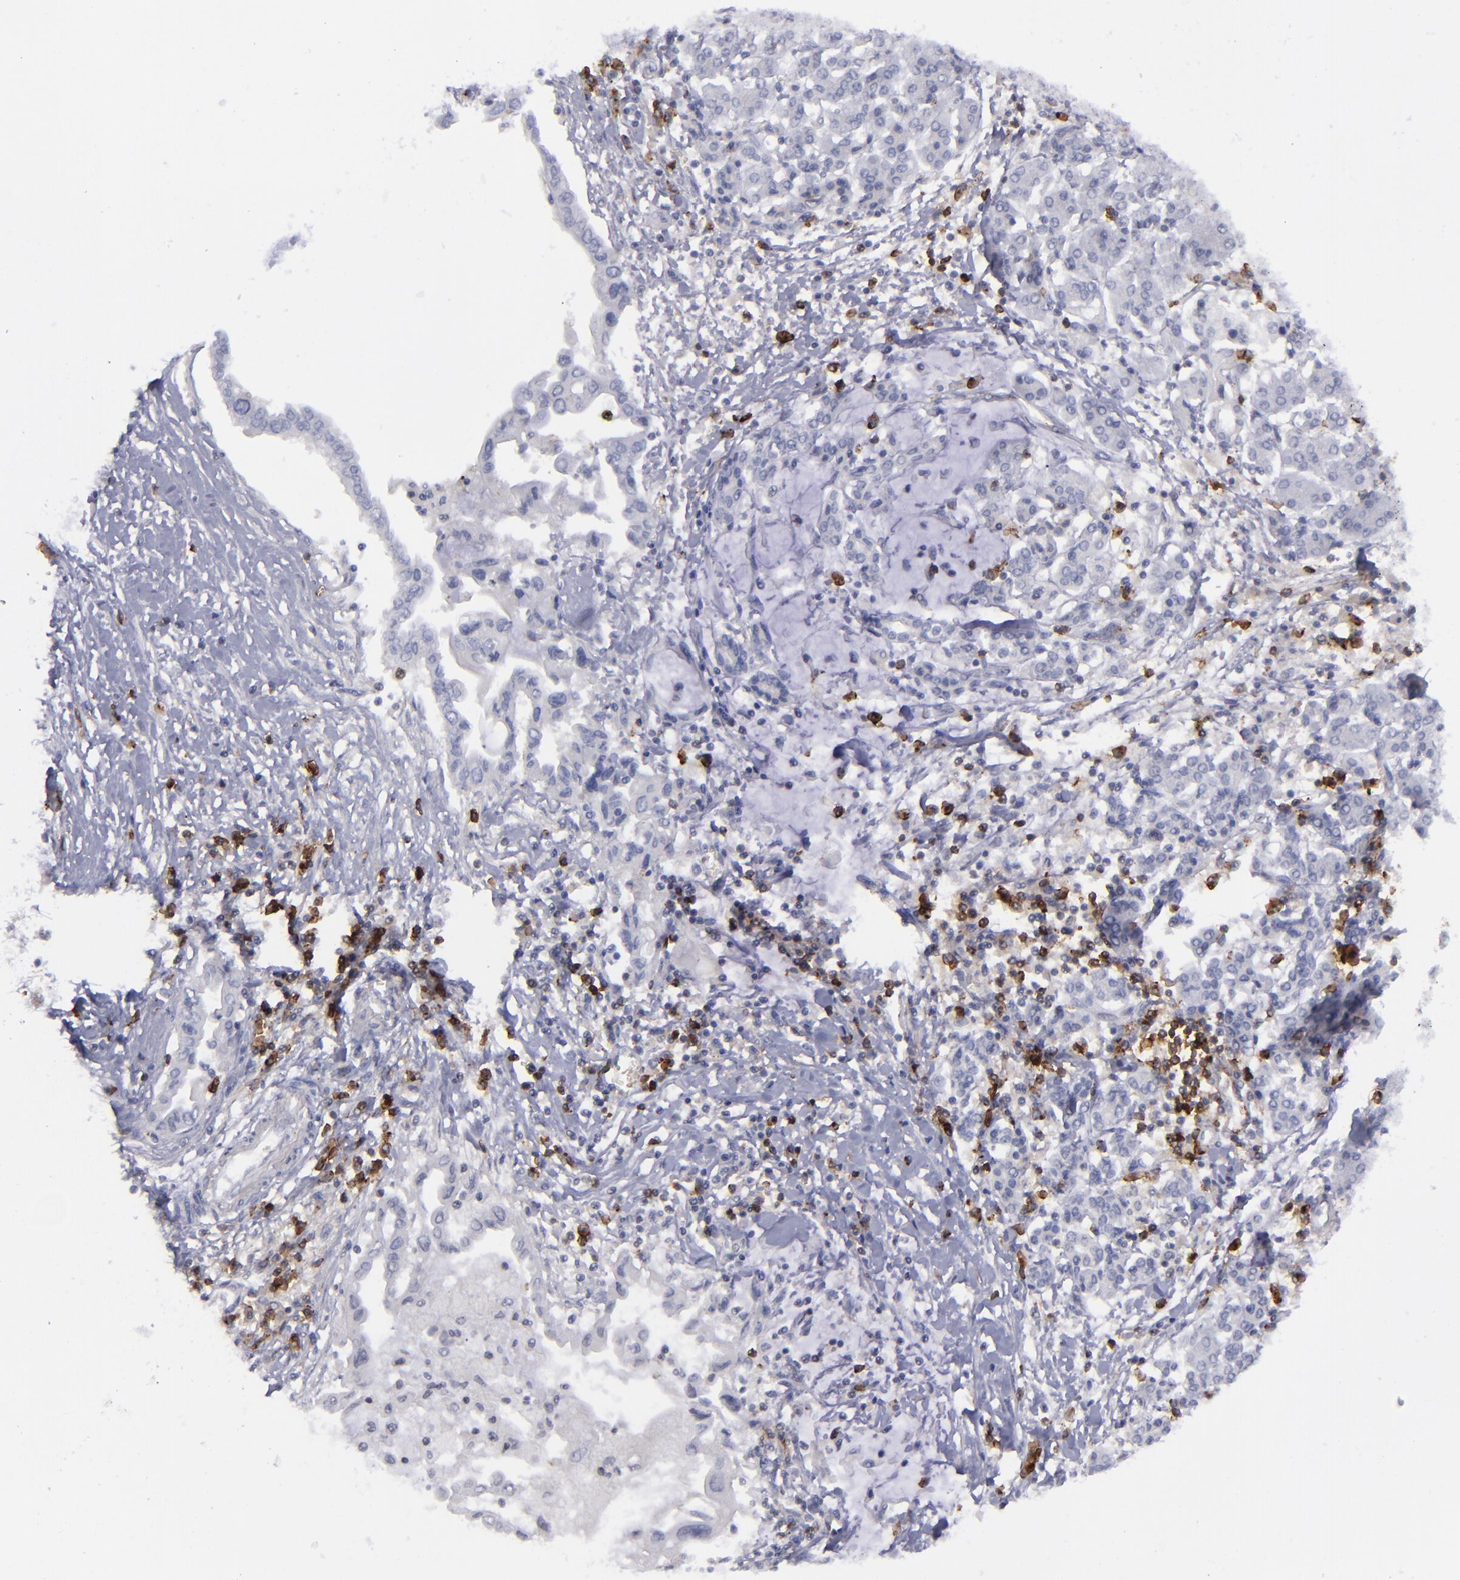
{"staining": {"intensity": "negative", "quantity": "none", "location": "none"}, "tissue": "pancreatic cancer", "cell_type": "Tumor cells", "image_type": "cancer", "snomed": [{"axis": "morphology", "description": "Adenocarcinoma, NOS"}, {"axis": "topography", "description": "Pancreas"}], "caption": "Pancreatic cancer was stained to show a protein in brown. There is no significant staining in tumor cells.", "gene": "CD27", "patient": {"sex": "female", "age": 57}}